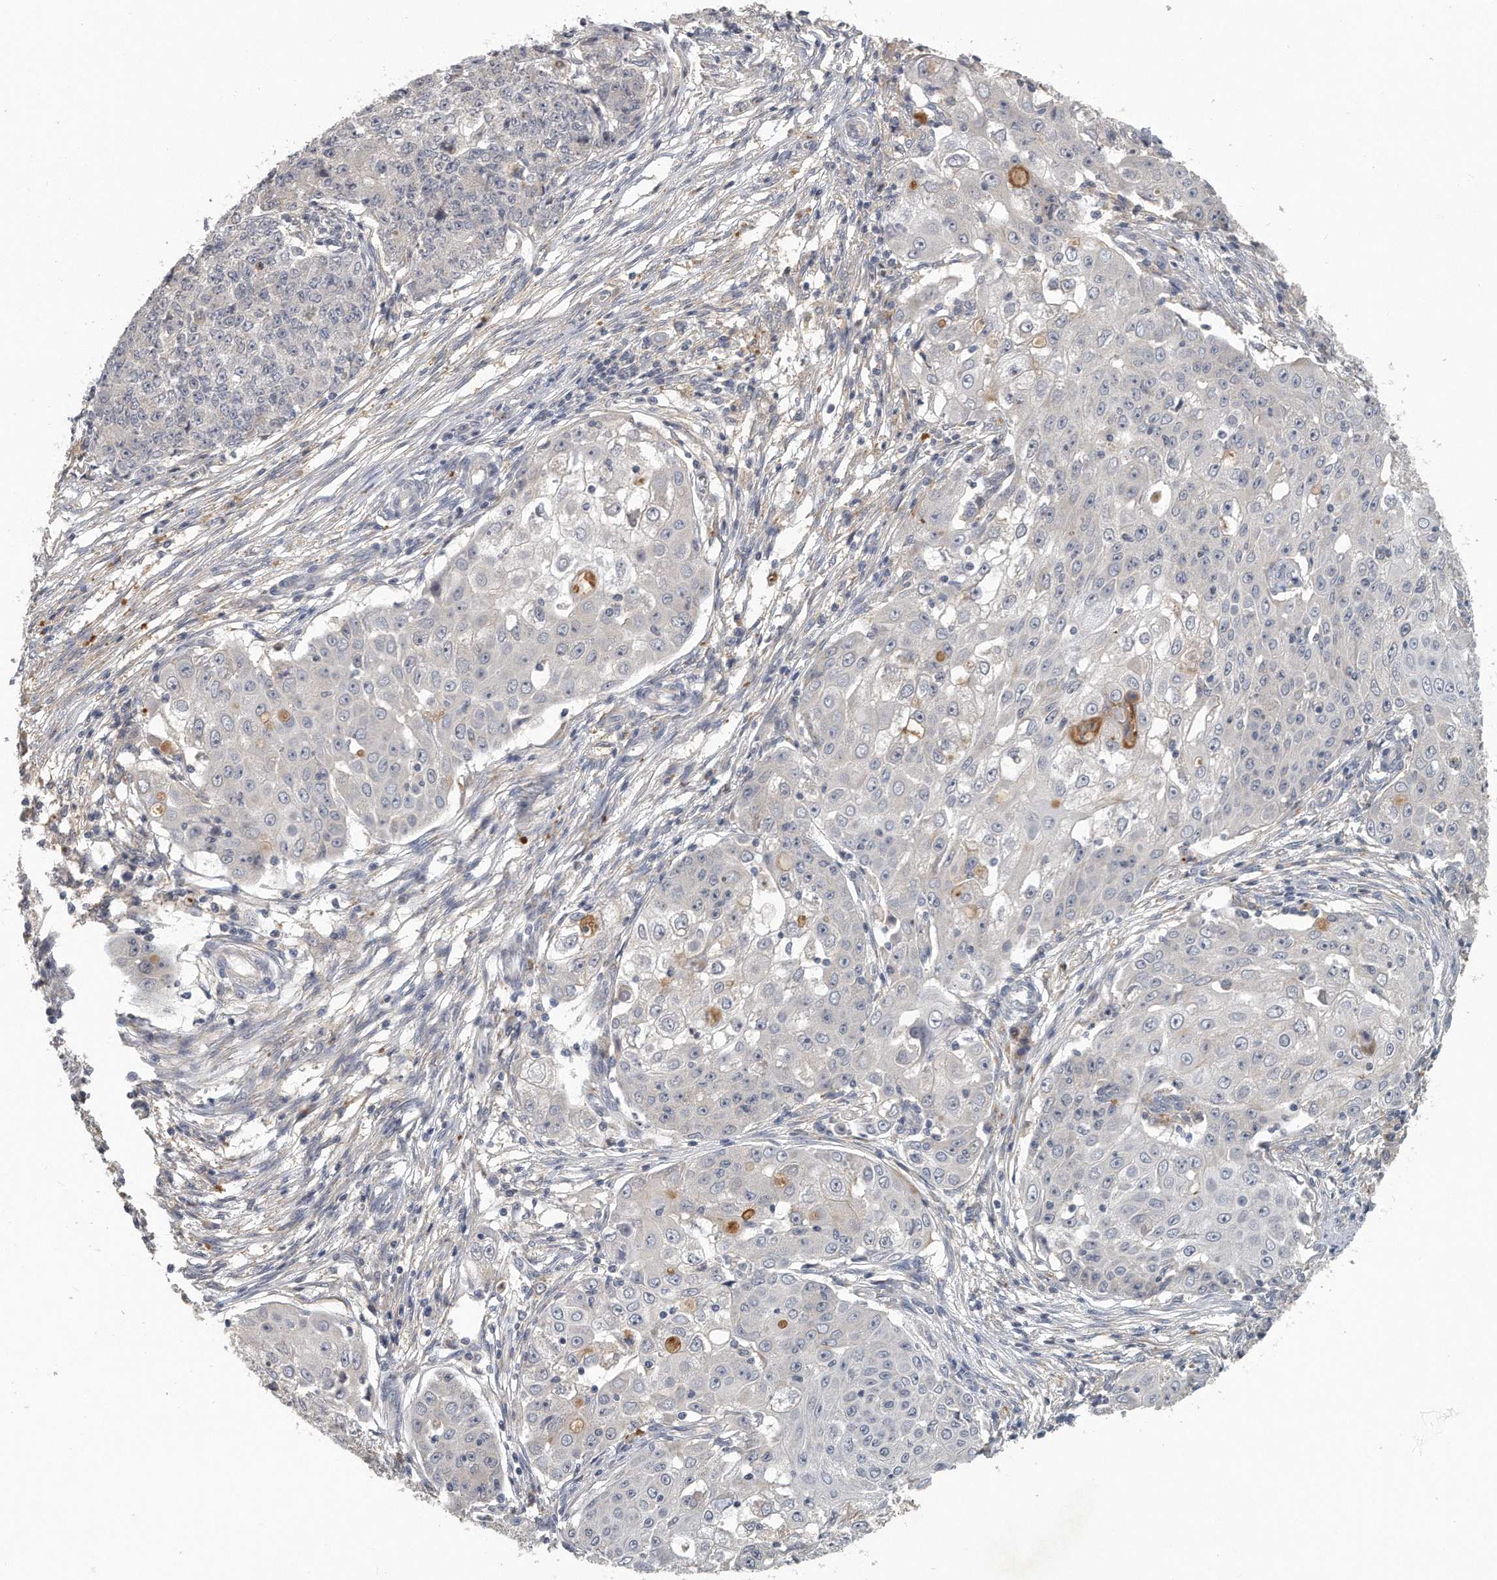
{"staining": {"intensity": "negative", "quantity": "none", "location": "none"}, "tissue": "ovarian cancer", "cell_type": "Tumor cells", "image_type": "cancer", "snomed": [{"axis": "morphology", "description": "Carcinoma, endometroid"}, {"axis": "topography", "description": "Ovary"}], "caption": "DAB (3,3'-diaminobenzidine) immunohistochemical staining of human endometroid carcinoma (ovarian) reveals no significant staining in tumor cells.", "gene": "TRAPPC14", "patient": {"sex": "female", "age": 42}}